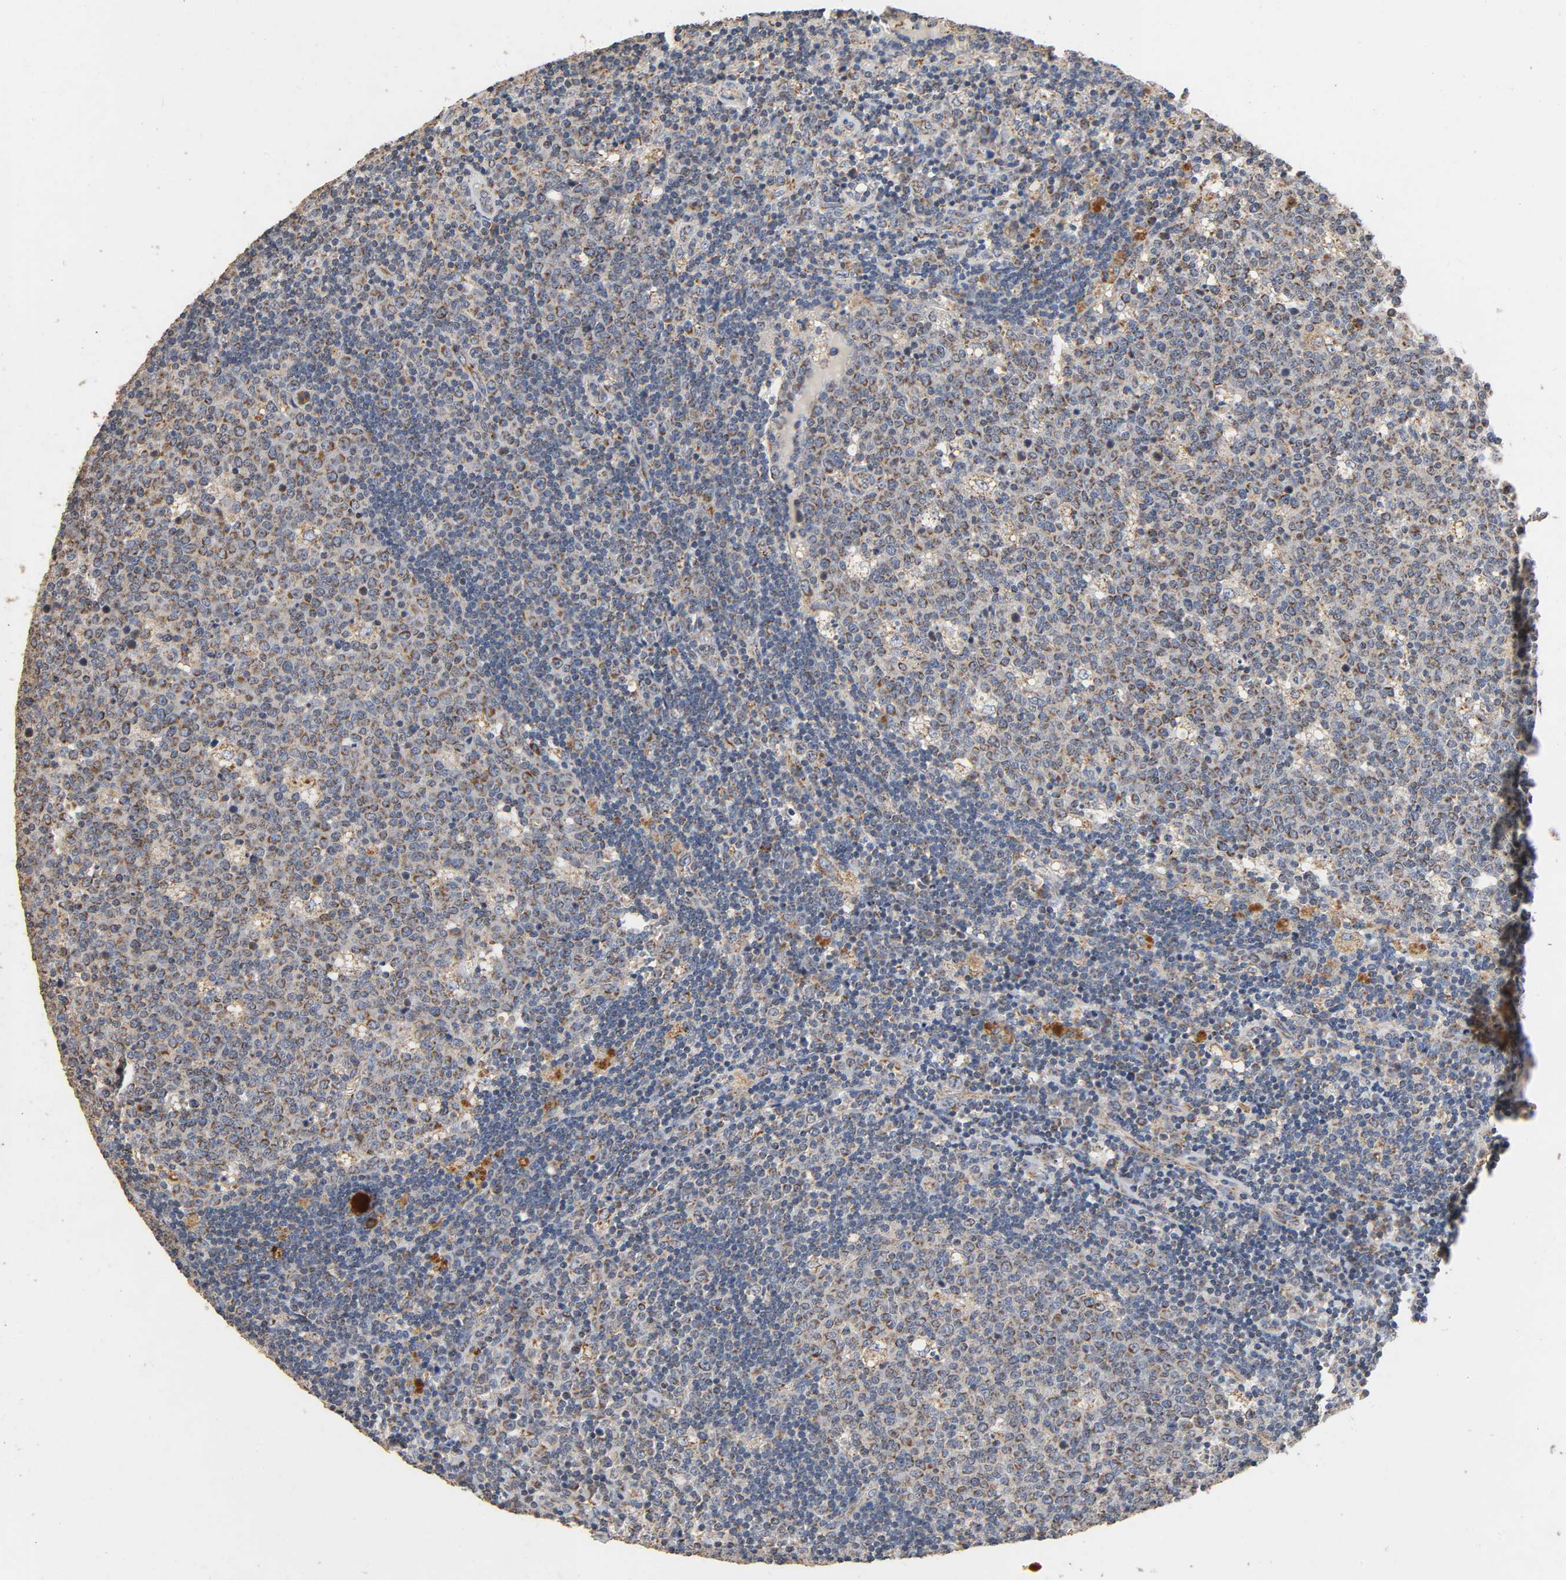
{"staining": {"intensity": "weak", "quantity": ">75%", "location": "cytoplasmic/membranous"}, "tissue": "lymph node", "cell_type": "Germinal center cells", "image_type": "normal", "snomed": [{"axis": "morphology", "description": "Normal tissue, NOS"}, {"axis": "topography", "description": "Lymph node"}, {"axis": "topography", "description": "Salivary gland"}], "caption": "A histopathology image showing weak cytoplasmic/membranous expression in approximately >75% of germinal center cells in unremarkable lymph node, as visualized by brown immunohistochemical staining.", "gene": "NDUFS3", "patient": {"sex": "male", "age": 8}}